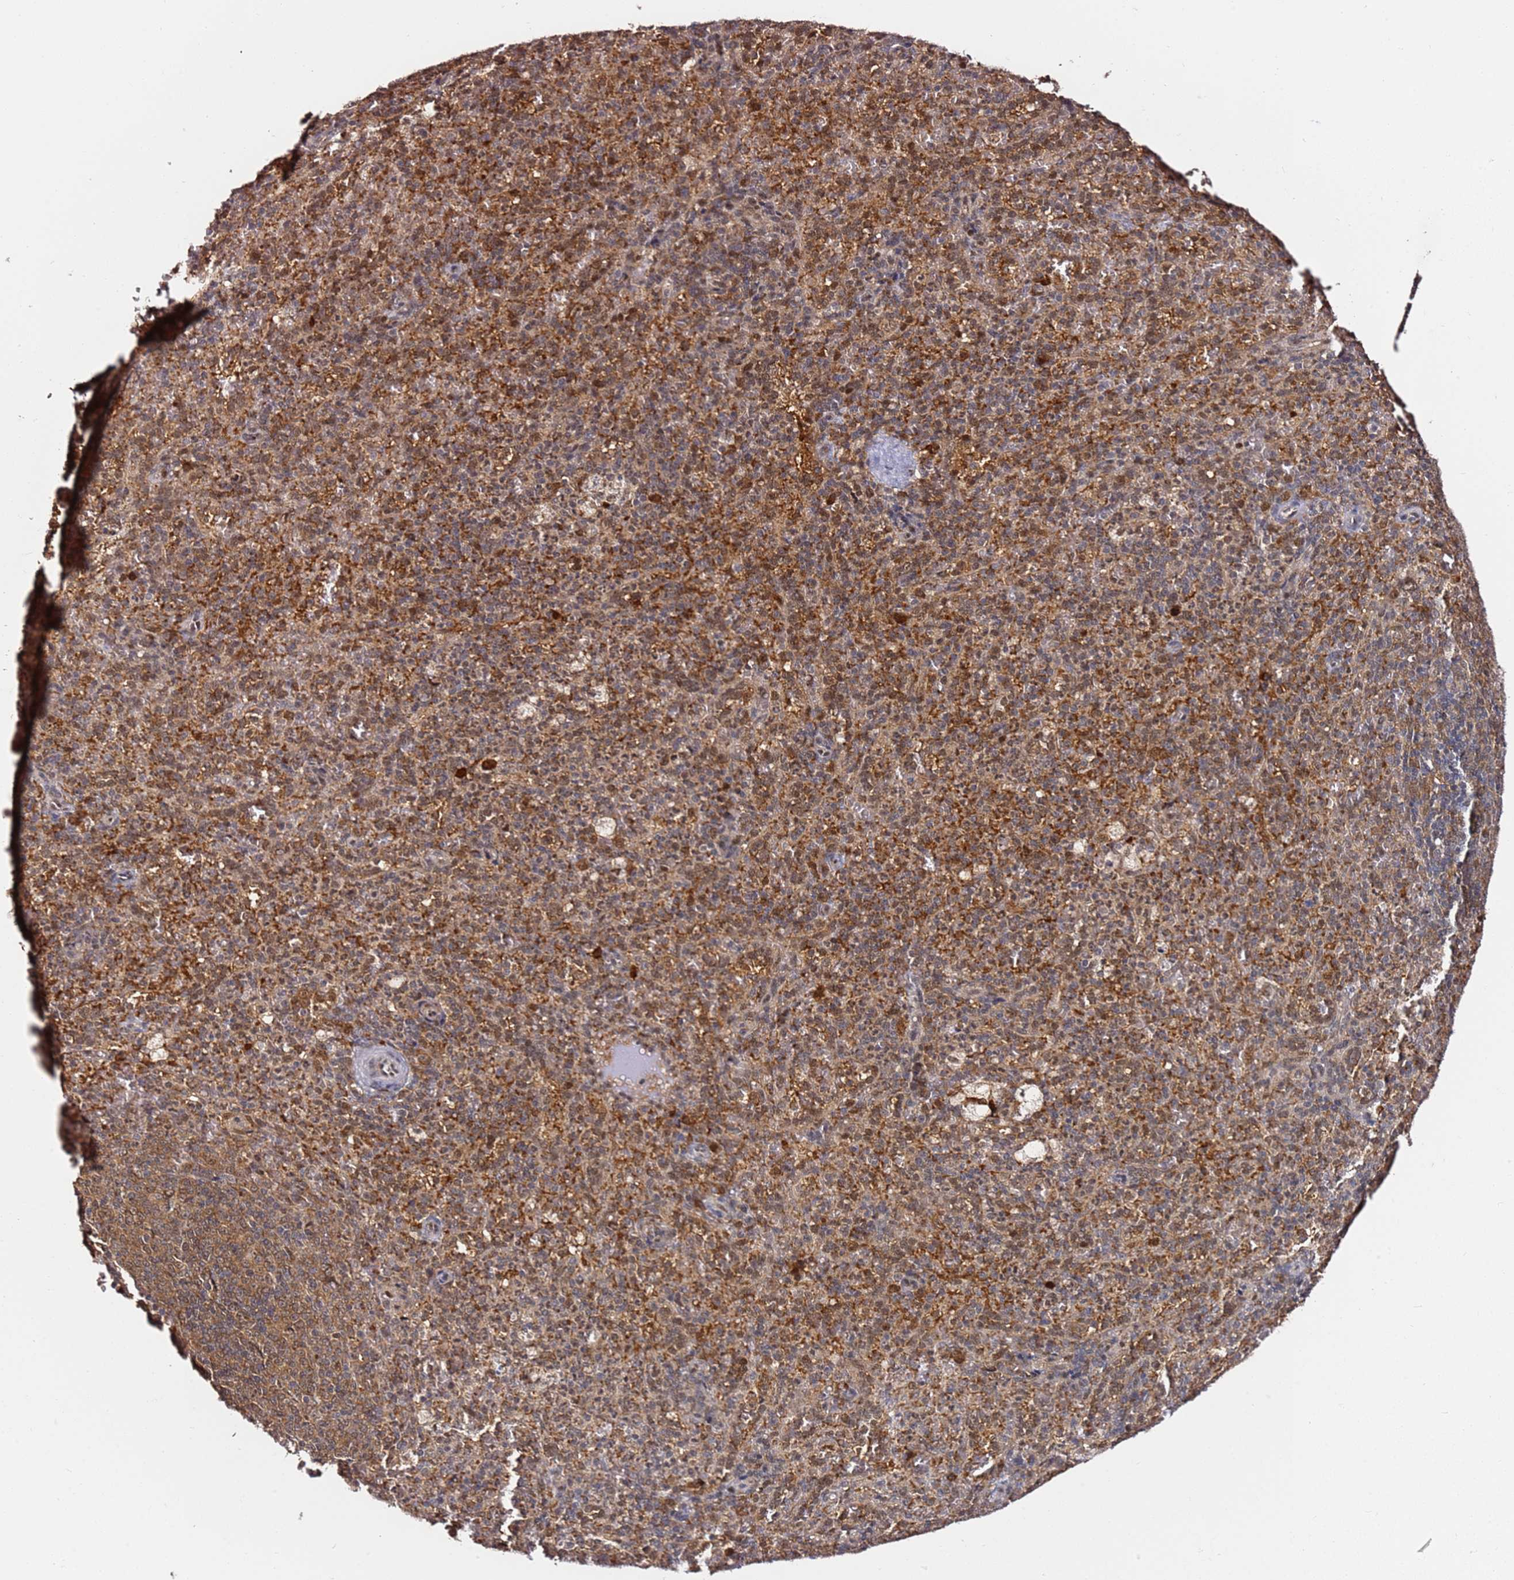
{"staining": {"intensity": "moderate", "quantity": "25%-75%", "location": "cytoplasmic/membranous"}, "tissue": "spleen", "cell_type": "Cells in red pulp", "image_type": "normal", "snomed": [{"axis": "morphology", "description": "Normal tissue, NOS"}, {"axis": "topography", "description": "Spleen"}], "caption": "Immunohistochemical staining of unremarkable human spleen shows moderate cytoplasmic/membranous protein positivity in approximately 25%-75% of cells in red pulp.", "gene": "RGS18", "patient": {"sex": "female", "age": 21}}